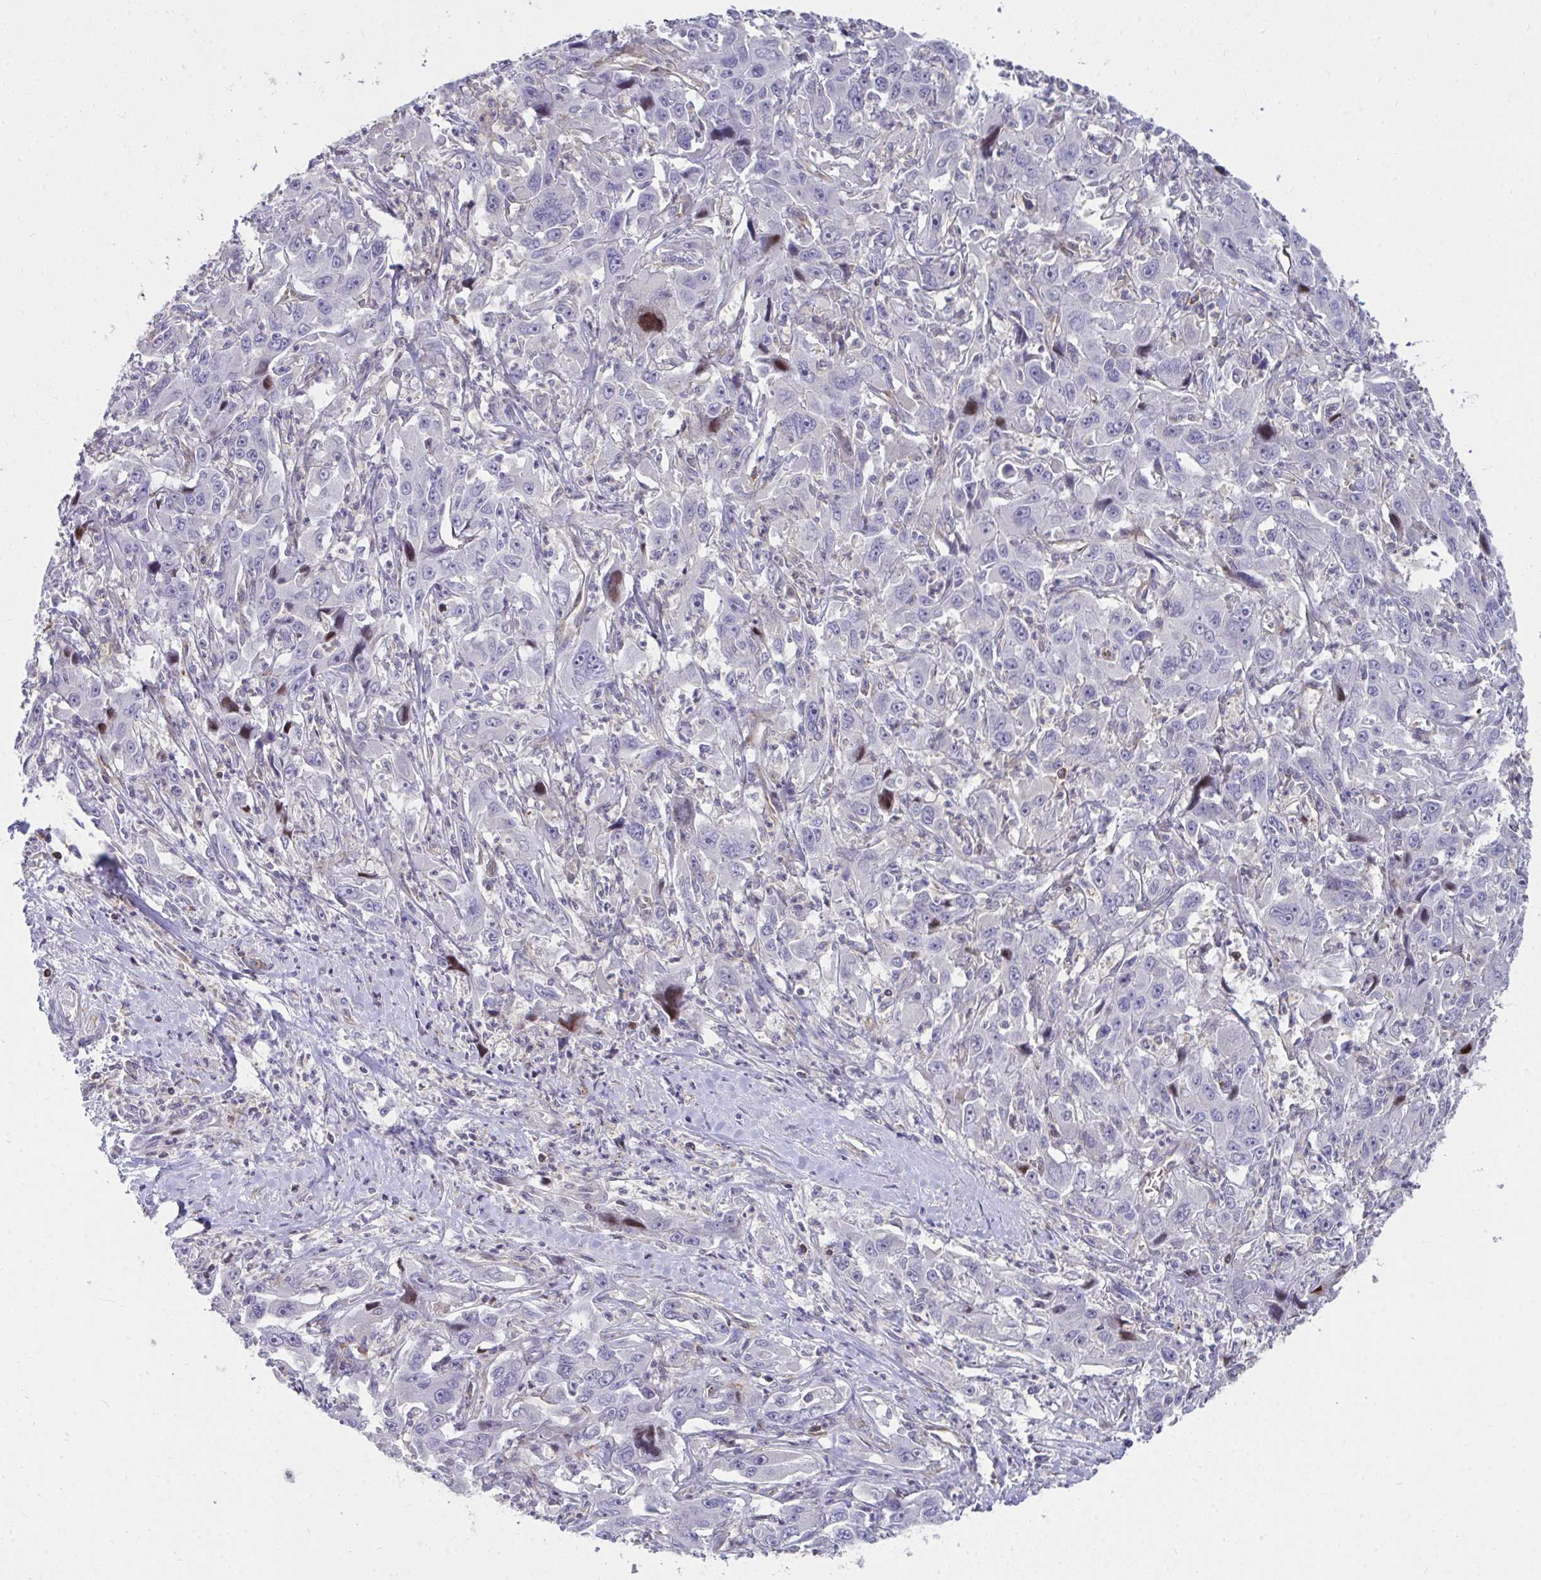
{"staining": {"intensity": "moderate", "quantity": "<25%", "location": "nuclear"}, "tissue": "liver cancer", "cell_type": "Tumor cells", "image_type": "cancer", "snomed": [{"axis": "morphology", "description": "Carcinoma, Hepatocellular, NOS"}, {"axis": "topography", "description": "Liver"}], "caption": "Immunohistochemical staining of liver hepatocellular carcinoma reveals moderate nuclear protein expression in approximately <25% of tumor cells. (IHC, brightfield microscopy, high magnification).", "gene": "FOXN3", "patient": {"sex": "male", "age": 63}}